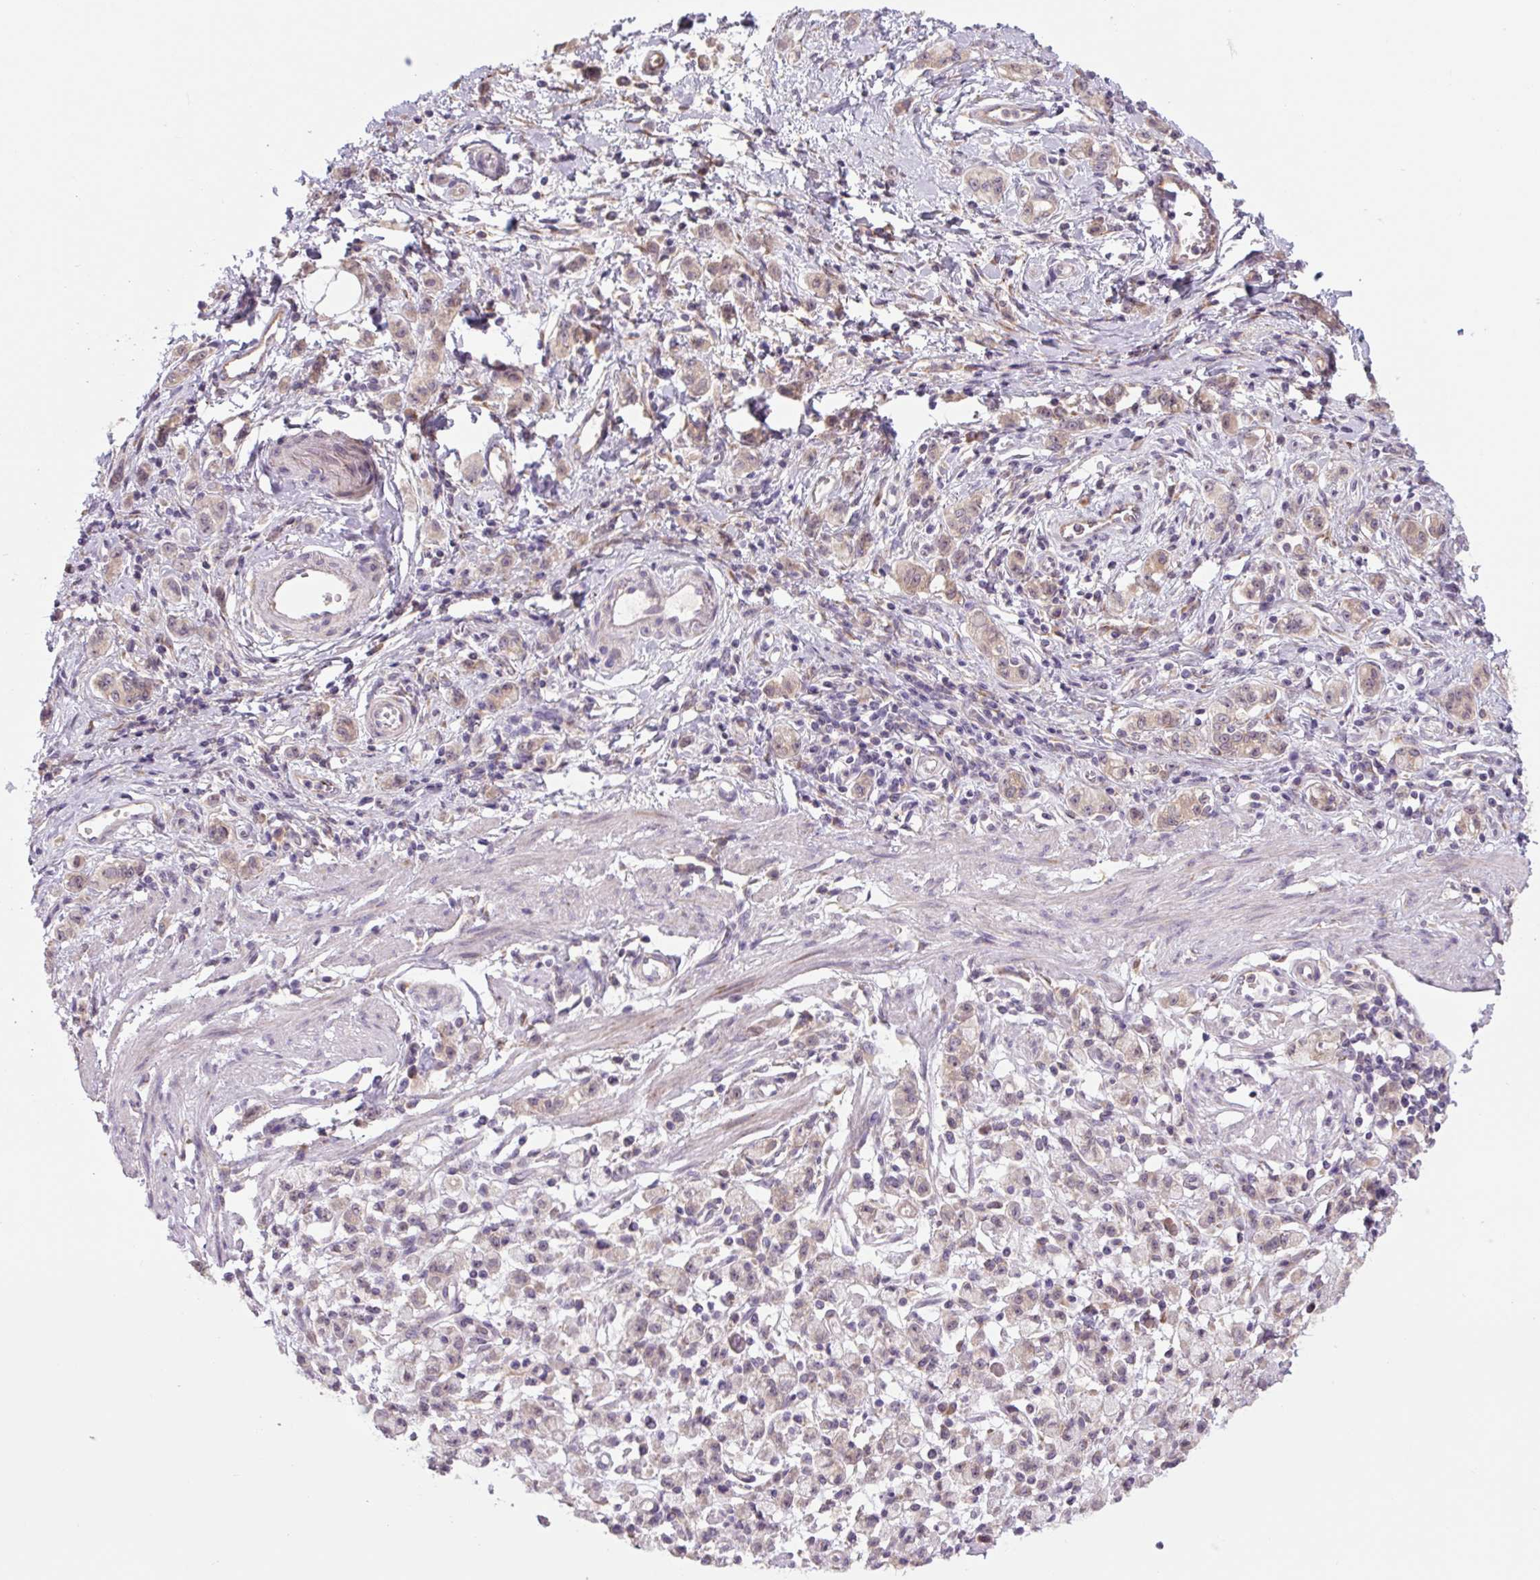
{"staining": {"intensity": "weak", "quantity": ">75%", "location": "cytoplasmic/membranous"}, "tissue": "stomach cancer", "cell_type": "Tumor cells", "image_type": "cancer", "snomed": [{"axis": "morphology", "description": "Adenocarcinoma, NOS"}, {"axis": "topography", "description": "Stomach"}], "caption": "Human adenocarcinoma (stomach) stained with a protein marker shows weak staining in tumor cells.", "gene": "PLA2G4A", "patient": {"sex": "male", "age": 77}}